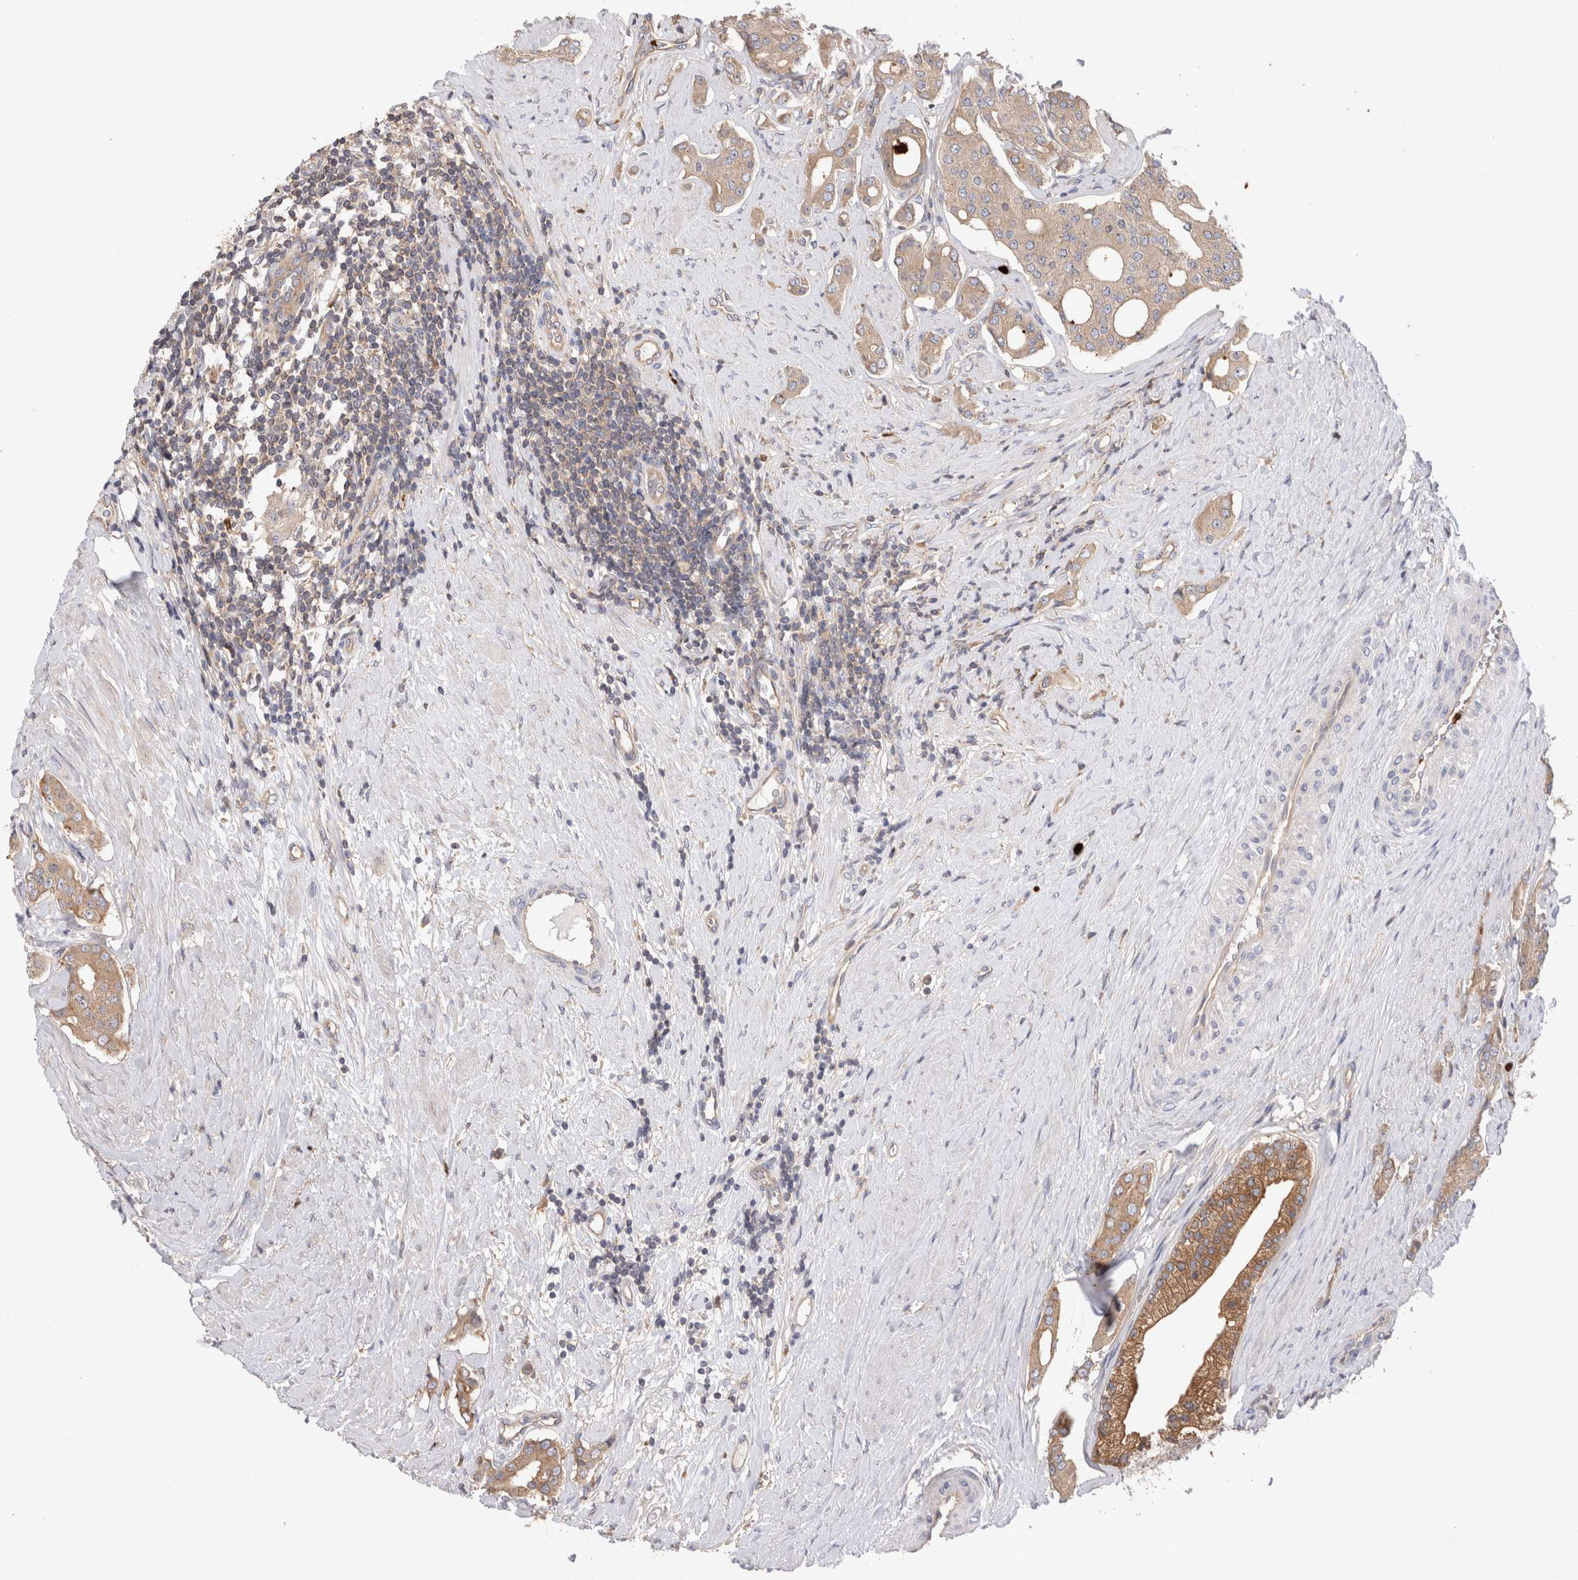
{"staining": {"intensity": "weak", "quantity": ">75%", "location": "cytoplasmic/membranous"}, "tissue": "prostate cancer", "cell_type": "Tumor cells", "image_type": "cancer", "snomed": [{"axis": "morphology", "description": "Adenocarcinoma, High grade"}, {"axis": "topography", "description": "Prostate"}], "caption": "Human prostate cancer (high-grade adenocarcinoma) stained with a brown dye reveals weak cytoplasmic/membranous positive positivity in approximately >75% of tumor cells.", "gene": "NXT2", "patient": {"sex": "male", "age": 71}}